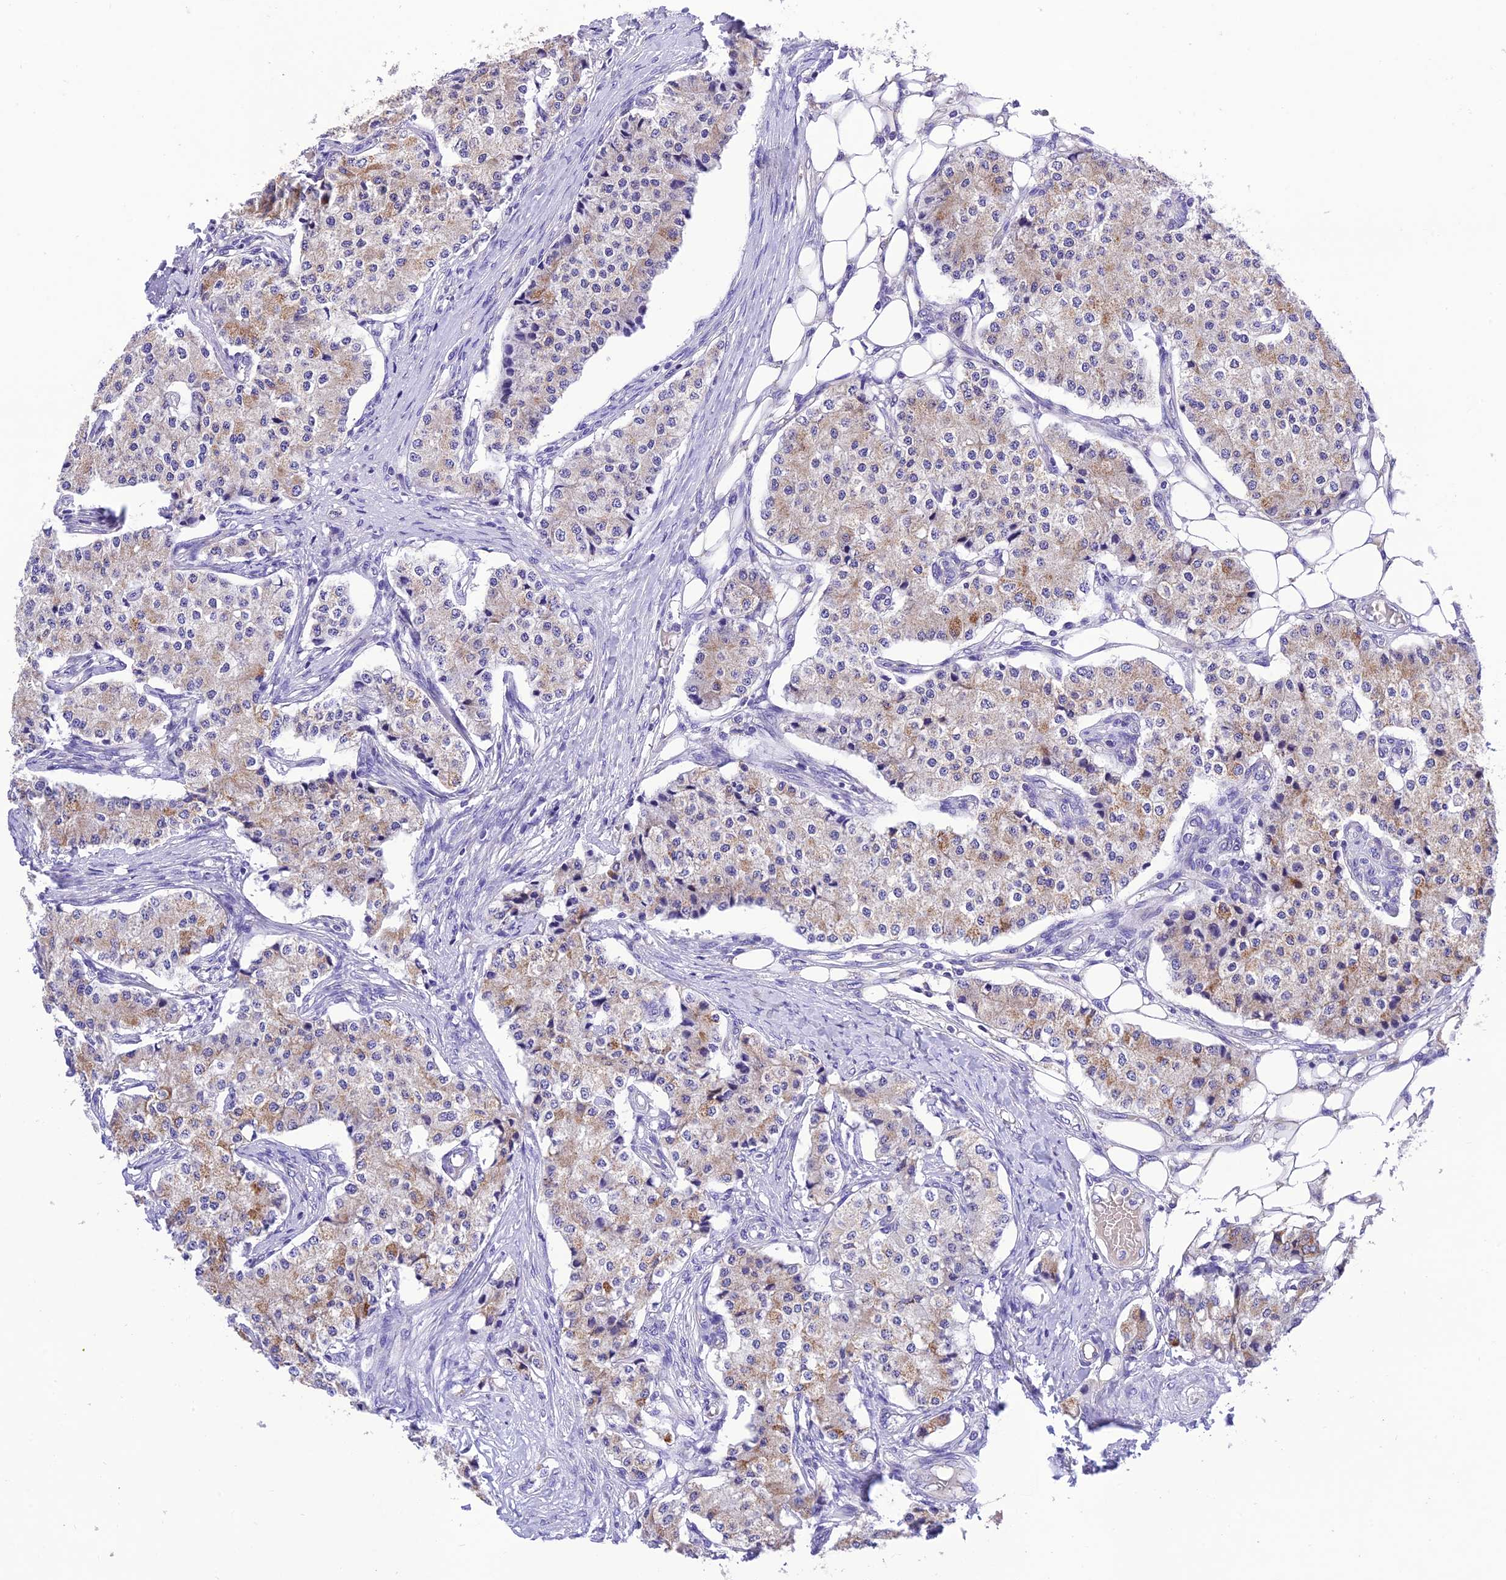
{"staining": {"intensity": "moderate", "quantity": "<25%", "location": "cytoplasmic/membranous"}, "tissue": "carcinoid", "cell_type": "Tumor cells", "image_type": "cancer", "snomed": [{"axis": "morphology", "description": "Carcinoid, malignant, NOS"}, {"axis": "topography", "description": "Colon"}], "caption": "The photomicrograph reveals immunohistochemical staining of malignant carcinoid. There is moderate cytoplasmic/membranous staining is identified in about <25% of tumor cells. Immunohistochemistry stains the protein in brown and the nuclei are stained blue.", "gene": "MS4A5", "patient": {"sex": "female", "age": 52}}